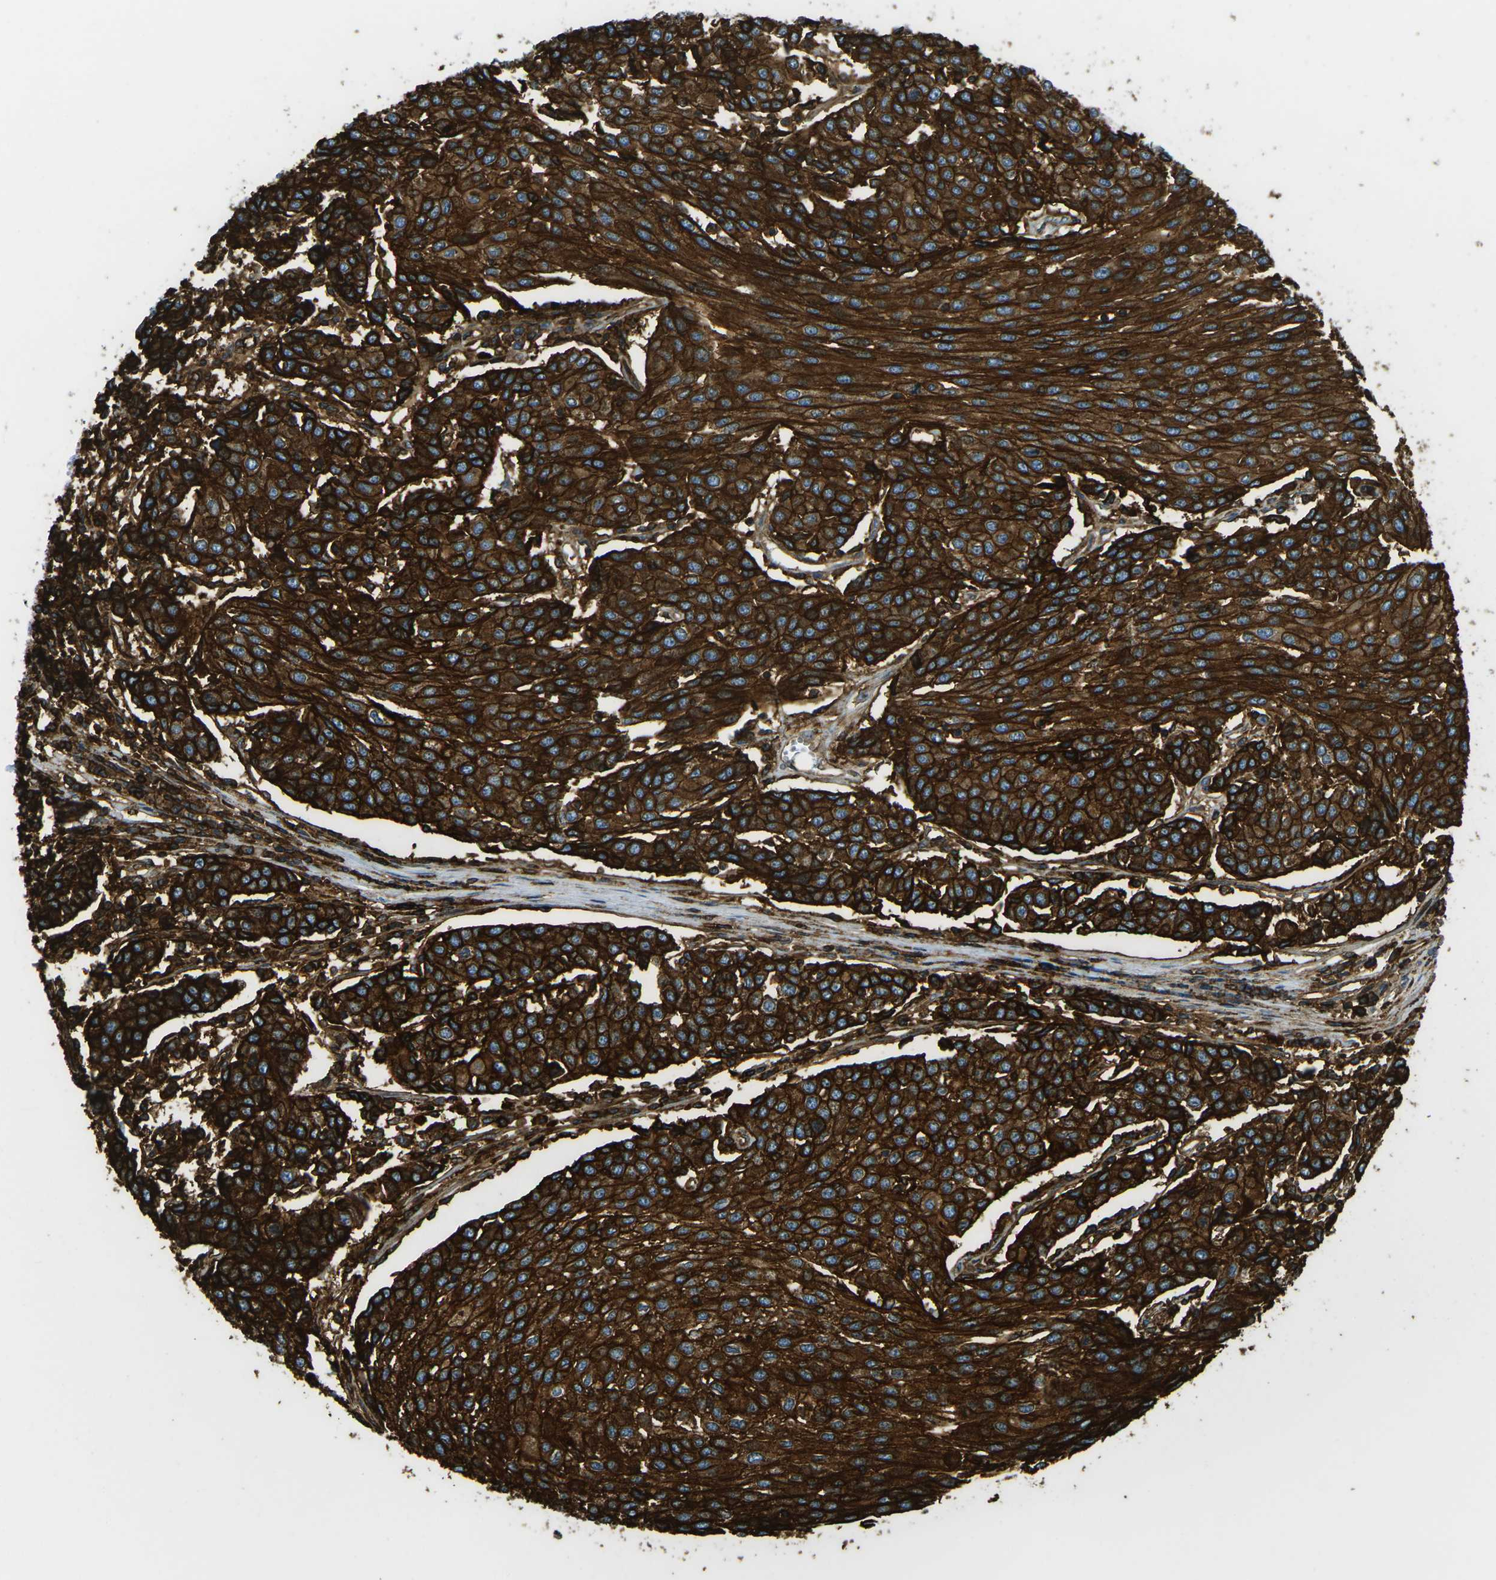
{"staining": {"intensity": "strong", "quantity": ">75%", "location": "cytoplasmic/membranous"}, "tissue": "urothelial cancer", "cell_type": "Tumor cells", "image_type": "cancer", "snomed": [{"axis": "morphology", "description": "Urothelial carcinoma, High grade"}, {"axis": "topography", "description": "Urinary bladder"}], "caption": "There is high levels of strong cytoplasmic/membranous positivity in tumor cells of urothelial cancer, as demonstrated by immunohistochemical staining (brown color).", "gene": "HLA-B", "patient": {"sex": "female", "age": 85}}